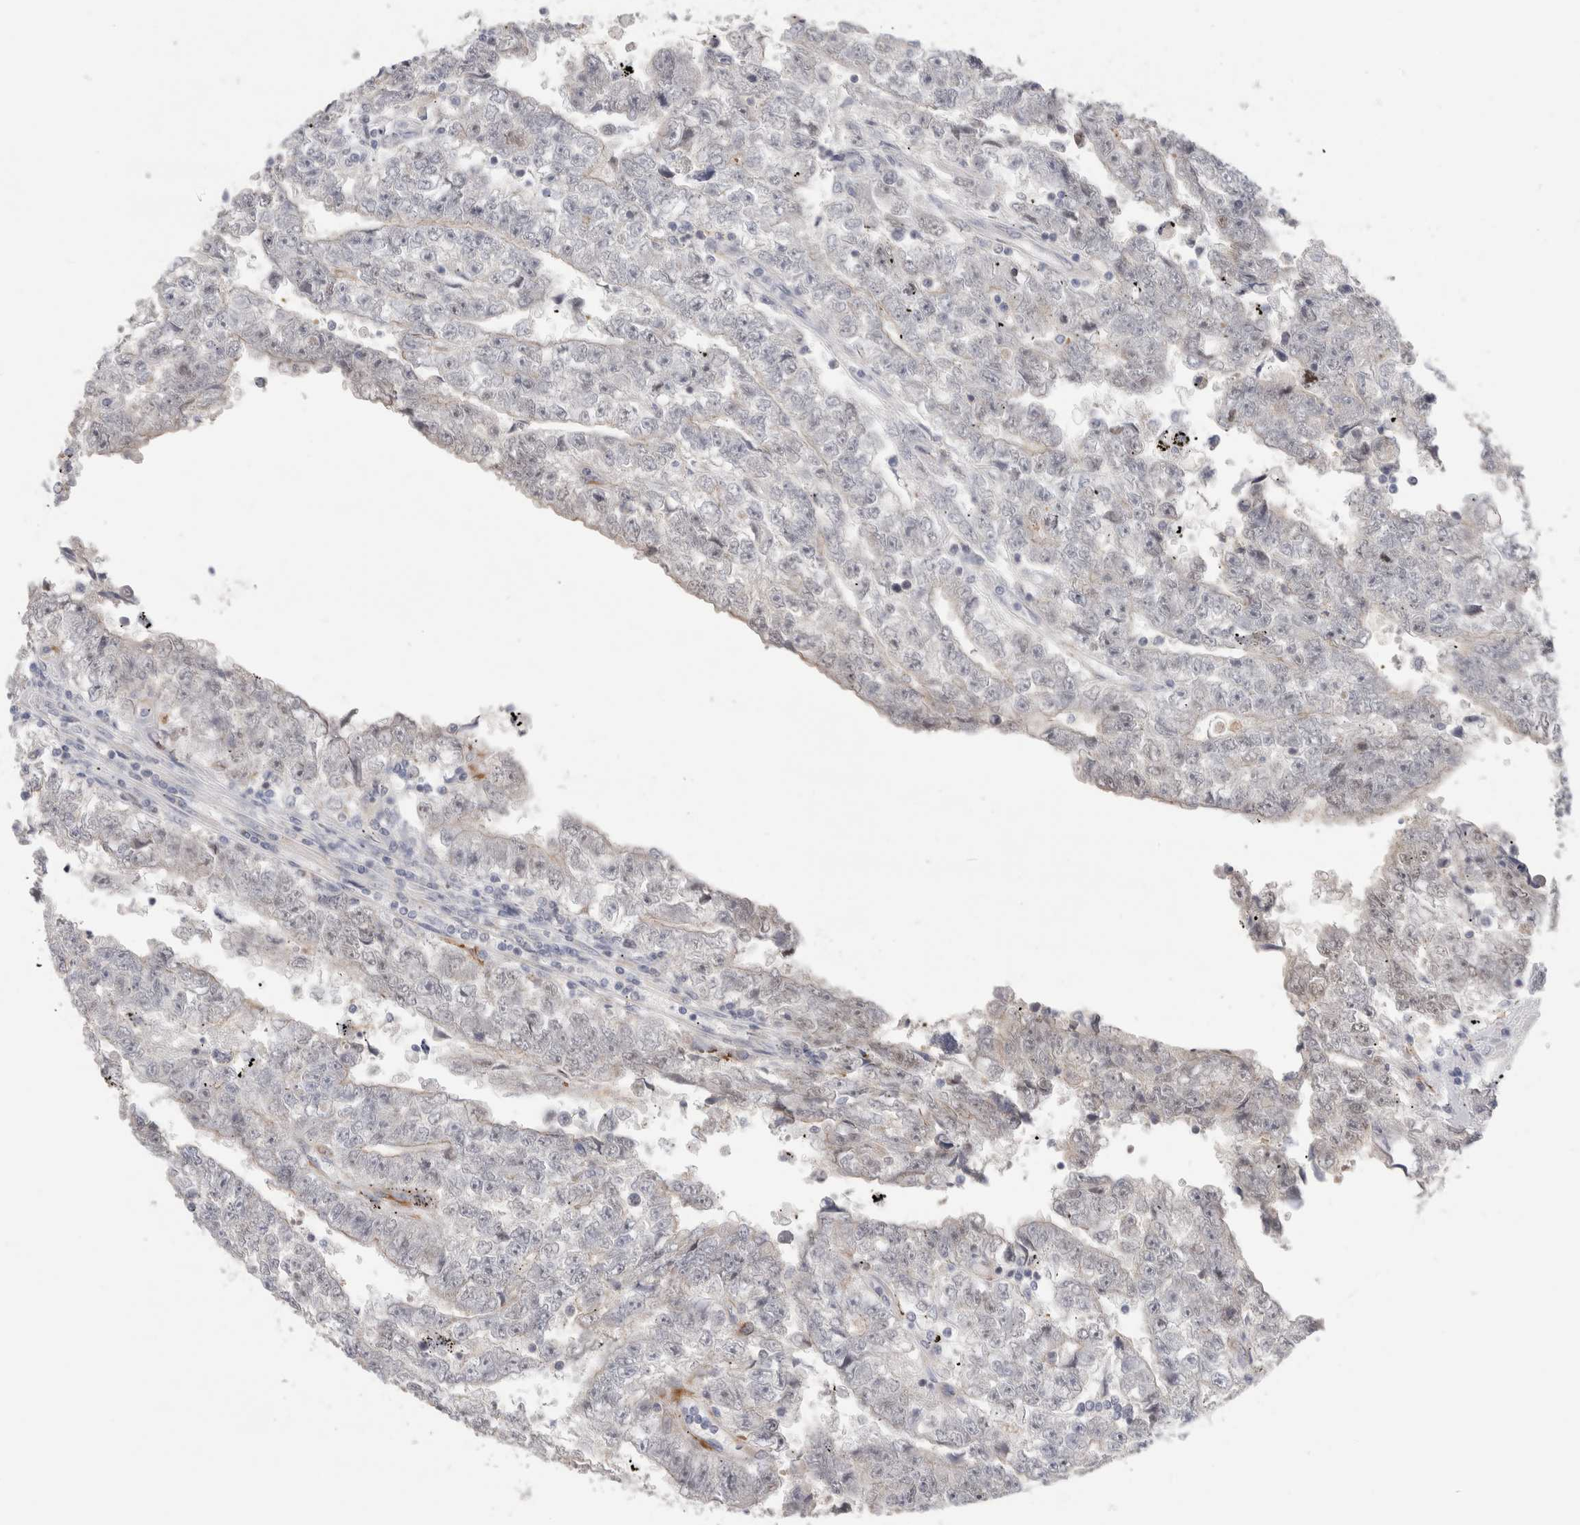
{"staining": {"intensity": "negative", "quantity": "none", "location": "none"}, "tissue": "testis cancer", "cell_type": "Tumor cells", "image_type": "cancer", "snomed": [{"axis": "morphology", "description": "Carcinoma, Embryonal, NOS"}, {"axis": "topography", "description": "Testis"}], "caption": "DAB (3,3'-diaminobenzidine) immunohistochemical staining of testis cancer (embryonal carcinoma) demonstrates no significant expression in tumor cells.", "gene": "SYTL5", "patient": {"sex": "male", "age": 25}}